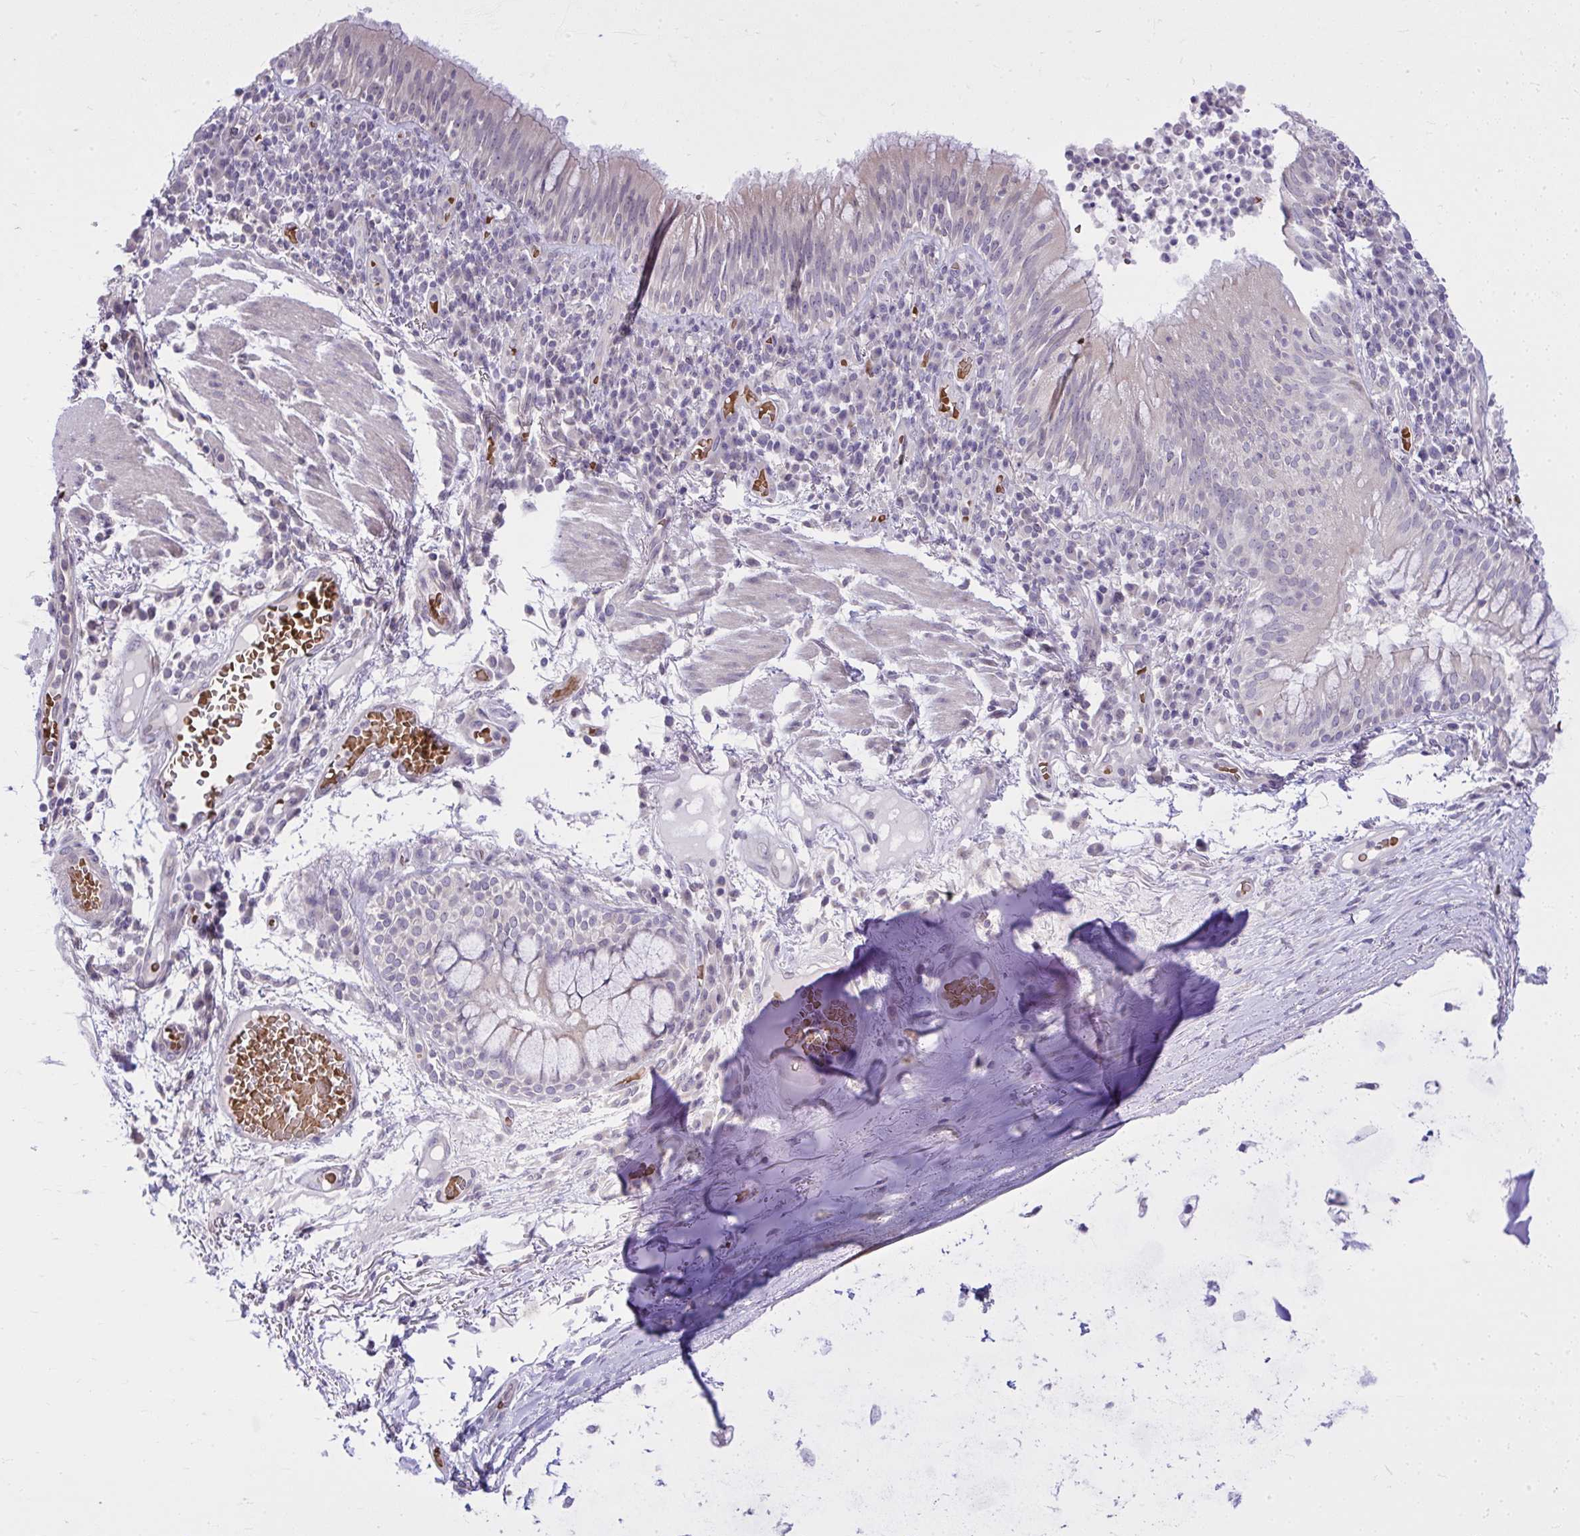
{"staining": {"intensity": "negative", "quantity": "none", "location": "none"}, "tissue": "bronchus", "cell_type": "Respiratory epithelial cells", "image_type": "normal", "snomed": [{"axis": "morphology", "description": "Normal tissue, NOS"}, {"axis": "topography", "description": "Cartilage tissue"}, {"axis": "topography", "description": "Bronchus"}], "caption": "Respiratory epithelial cells show no significant staining in benign bronchus. (Brightfield microscopy of DAB (3,3'-diaminobenzidine) immunohistochemistry (IHC) at high magnification).", "gene": "DPY19L1", "patient": {"sex": "male", "age": 56}}